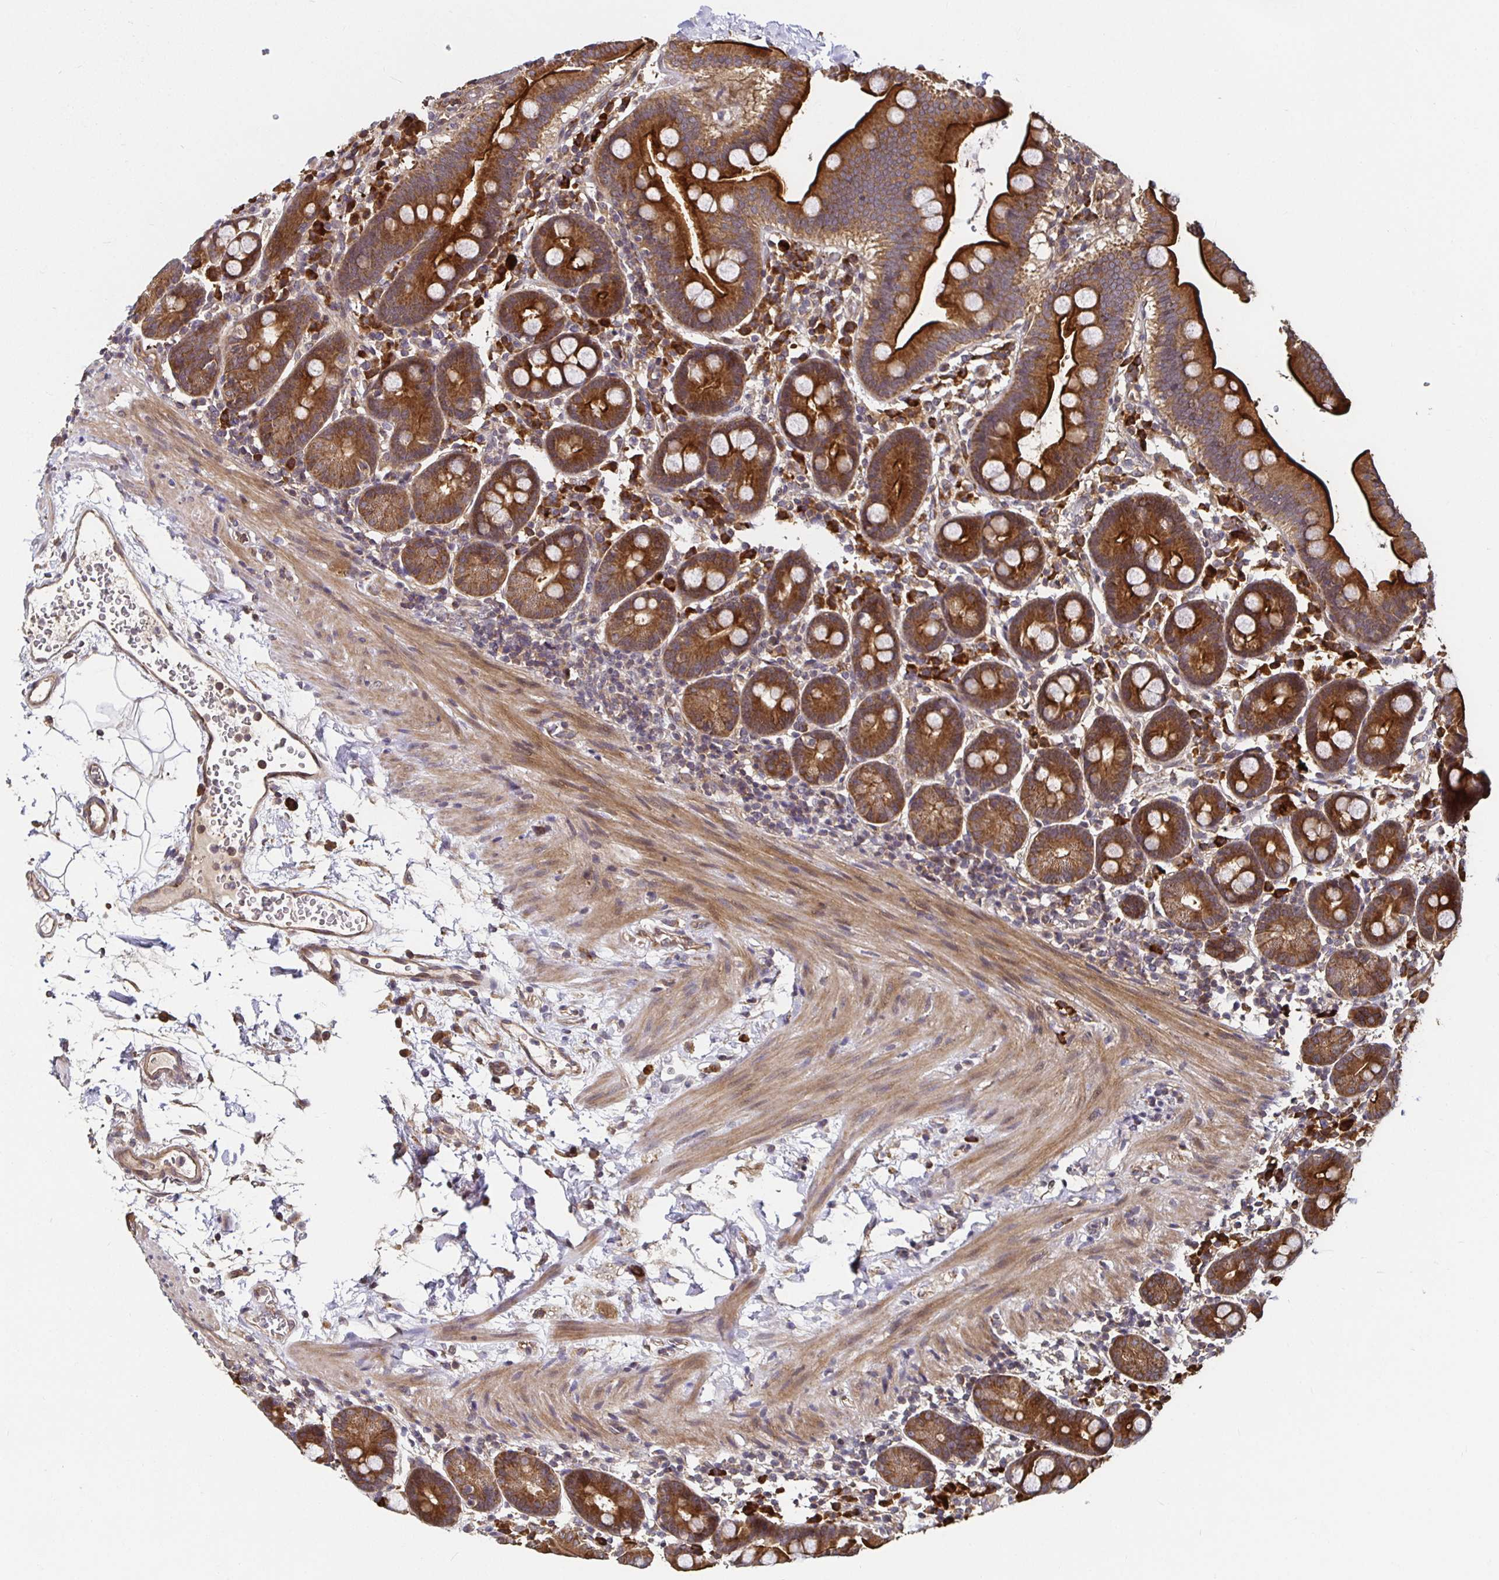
{"staining": {"intensity": "strong", "quantity": ">75%", "location": "cytoplasmic/membranous"}, "tissue": "duodenum", "cell_type": "Glandular cells", "image_type": "normal", "snomed": [{"axis": "morphology", "description": "Normal tissue, NOS"}, {"axis": "topography", "description": "Pancreas"}, {"axis": "topography", "description": "Duodenum"}], "caption": "Benign duodenum reveals strong cytoplasmic/membranous expression in about >75% of glandular cells, visualized by immunohistochemistry.", "gene": "MLST8", "patient": {"sex": "male", "age": 59}}